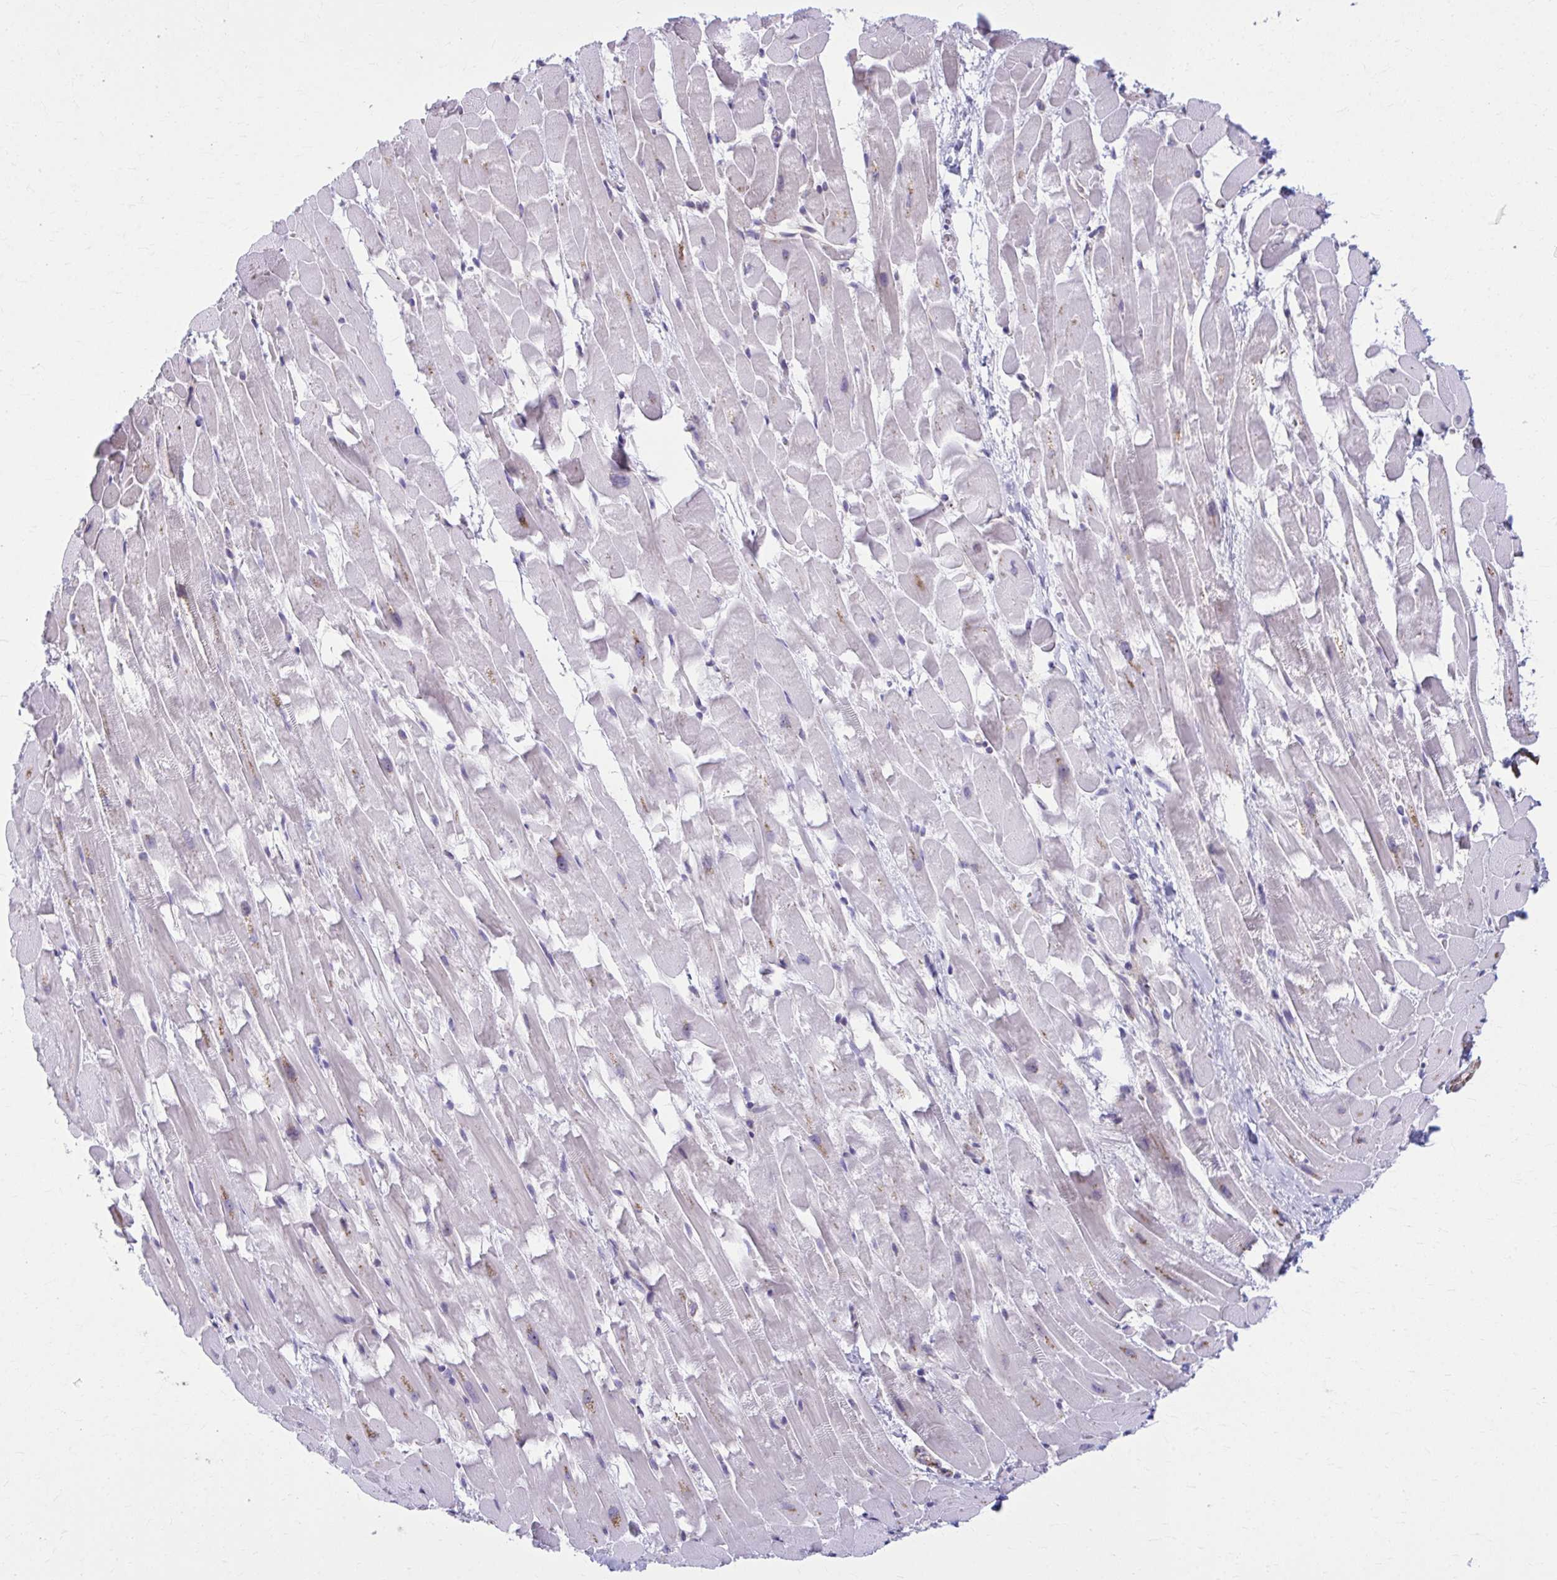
{"staining": {"intensity": "moderate", "quantity": "<25%", "location": "cytoplasmic/membranous"}, "tissue": "heart muscle", "cell_type": "Cardiomyocytes", "image_type": "normal", "snomed": [{"axis": "morphology", "description": "Normal tissue, NOS"}, {"axis": "topography", "description": "Heart"}], "caption": "An image of heart muscle stained for a protein shows moderate cytoplasmic/membranous brown staining in cardiomyocytes. Nuclei are stained in blue.", "gene": "LRRC4B", "patient": {"sex": "male", "age": 37}}